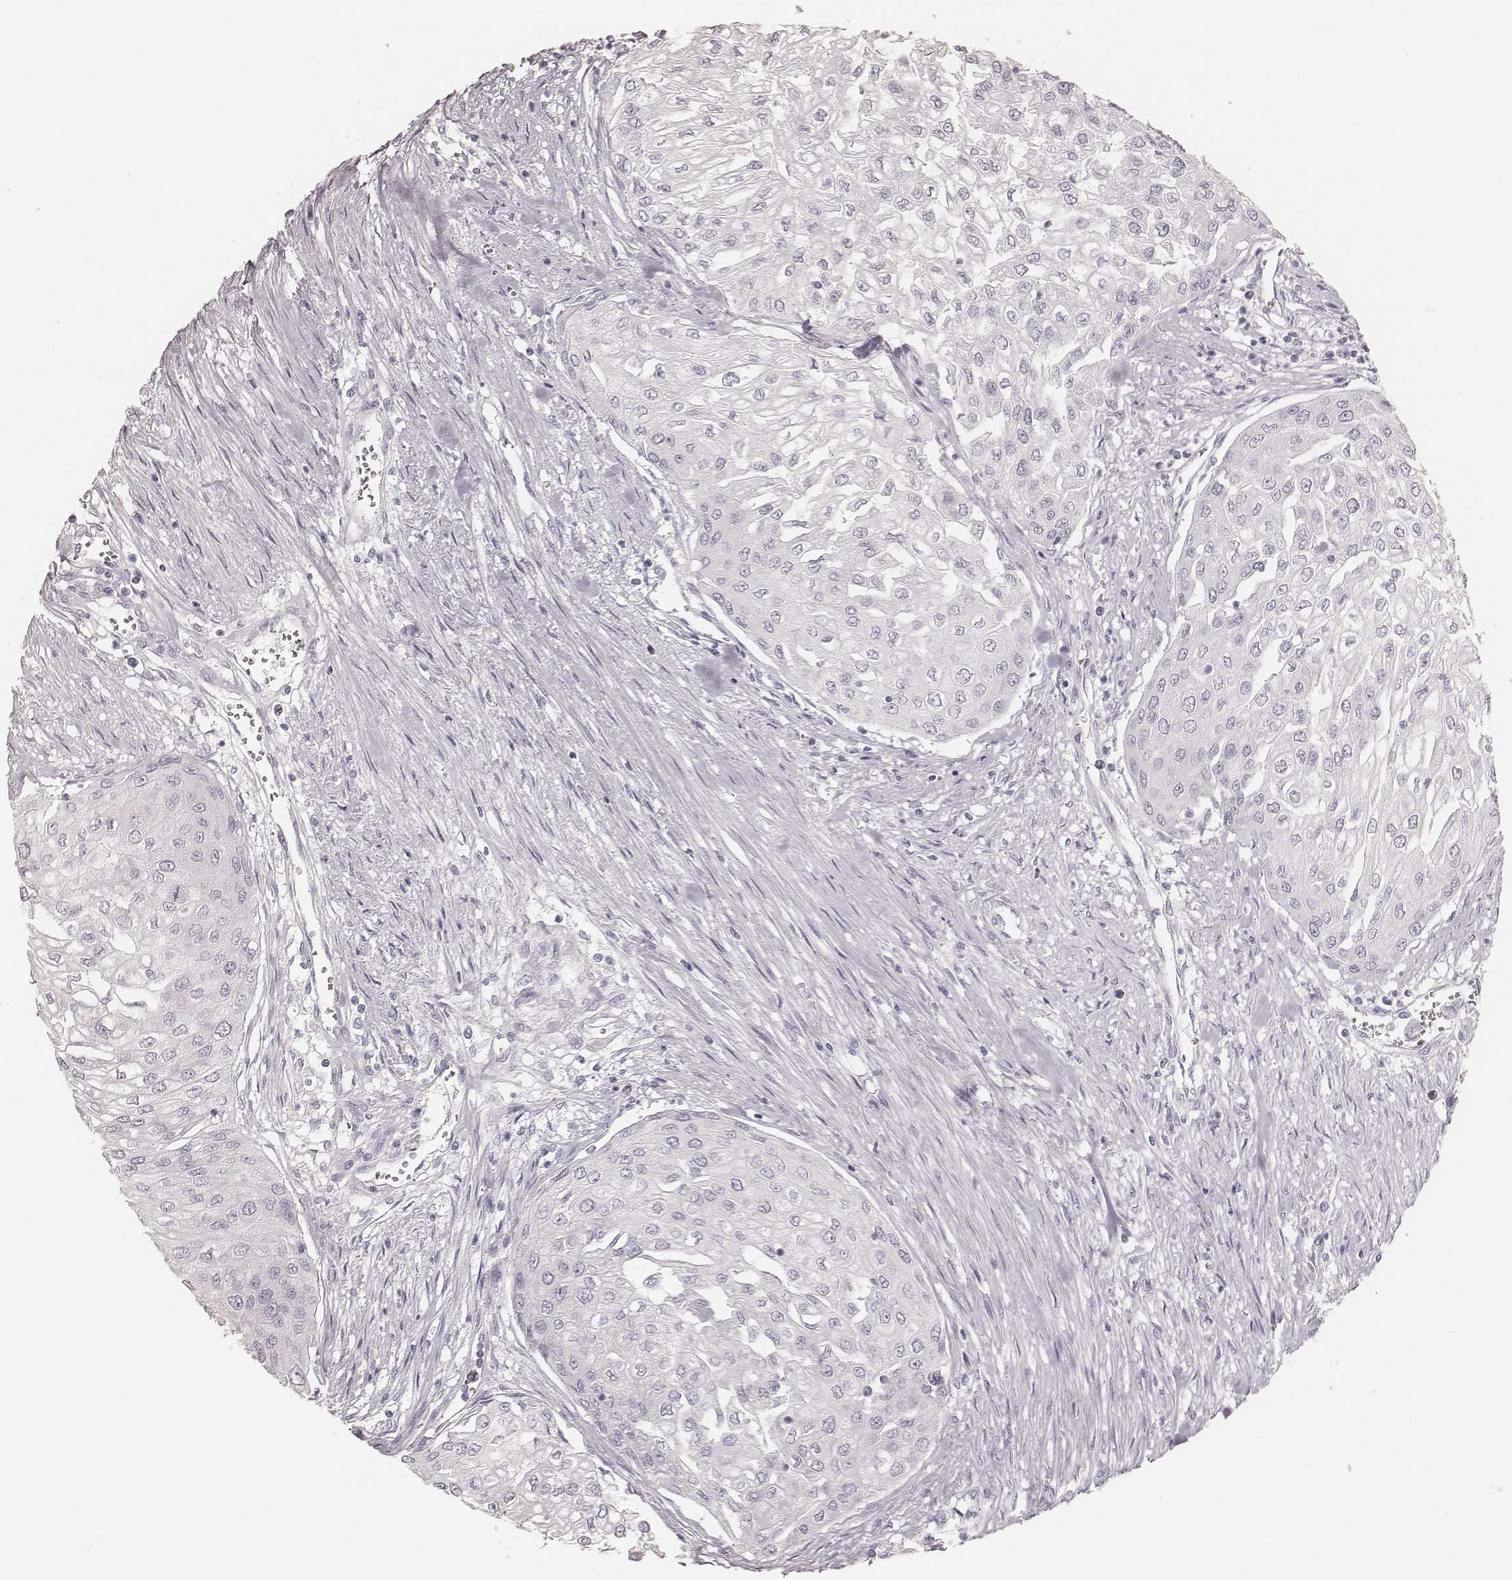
{"staining": {"intensity": "negative", "quantity": "none", "location": "none"}, "tissue": "urothelial cancer", "cell_type": "Tumor cells", "image_type": "cancer", "snomed": [{"axis": "morphology", "description": "Urothelial carcinoma, High grade"}, {"axis": "topography", "description": "Urinary bladder"}], "caption": "There is no significant positivity in tumor cells of urothelial cancer.", "gene": "KRT82", "patient": {"sex": "male", "age": 62}}